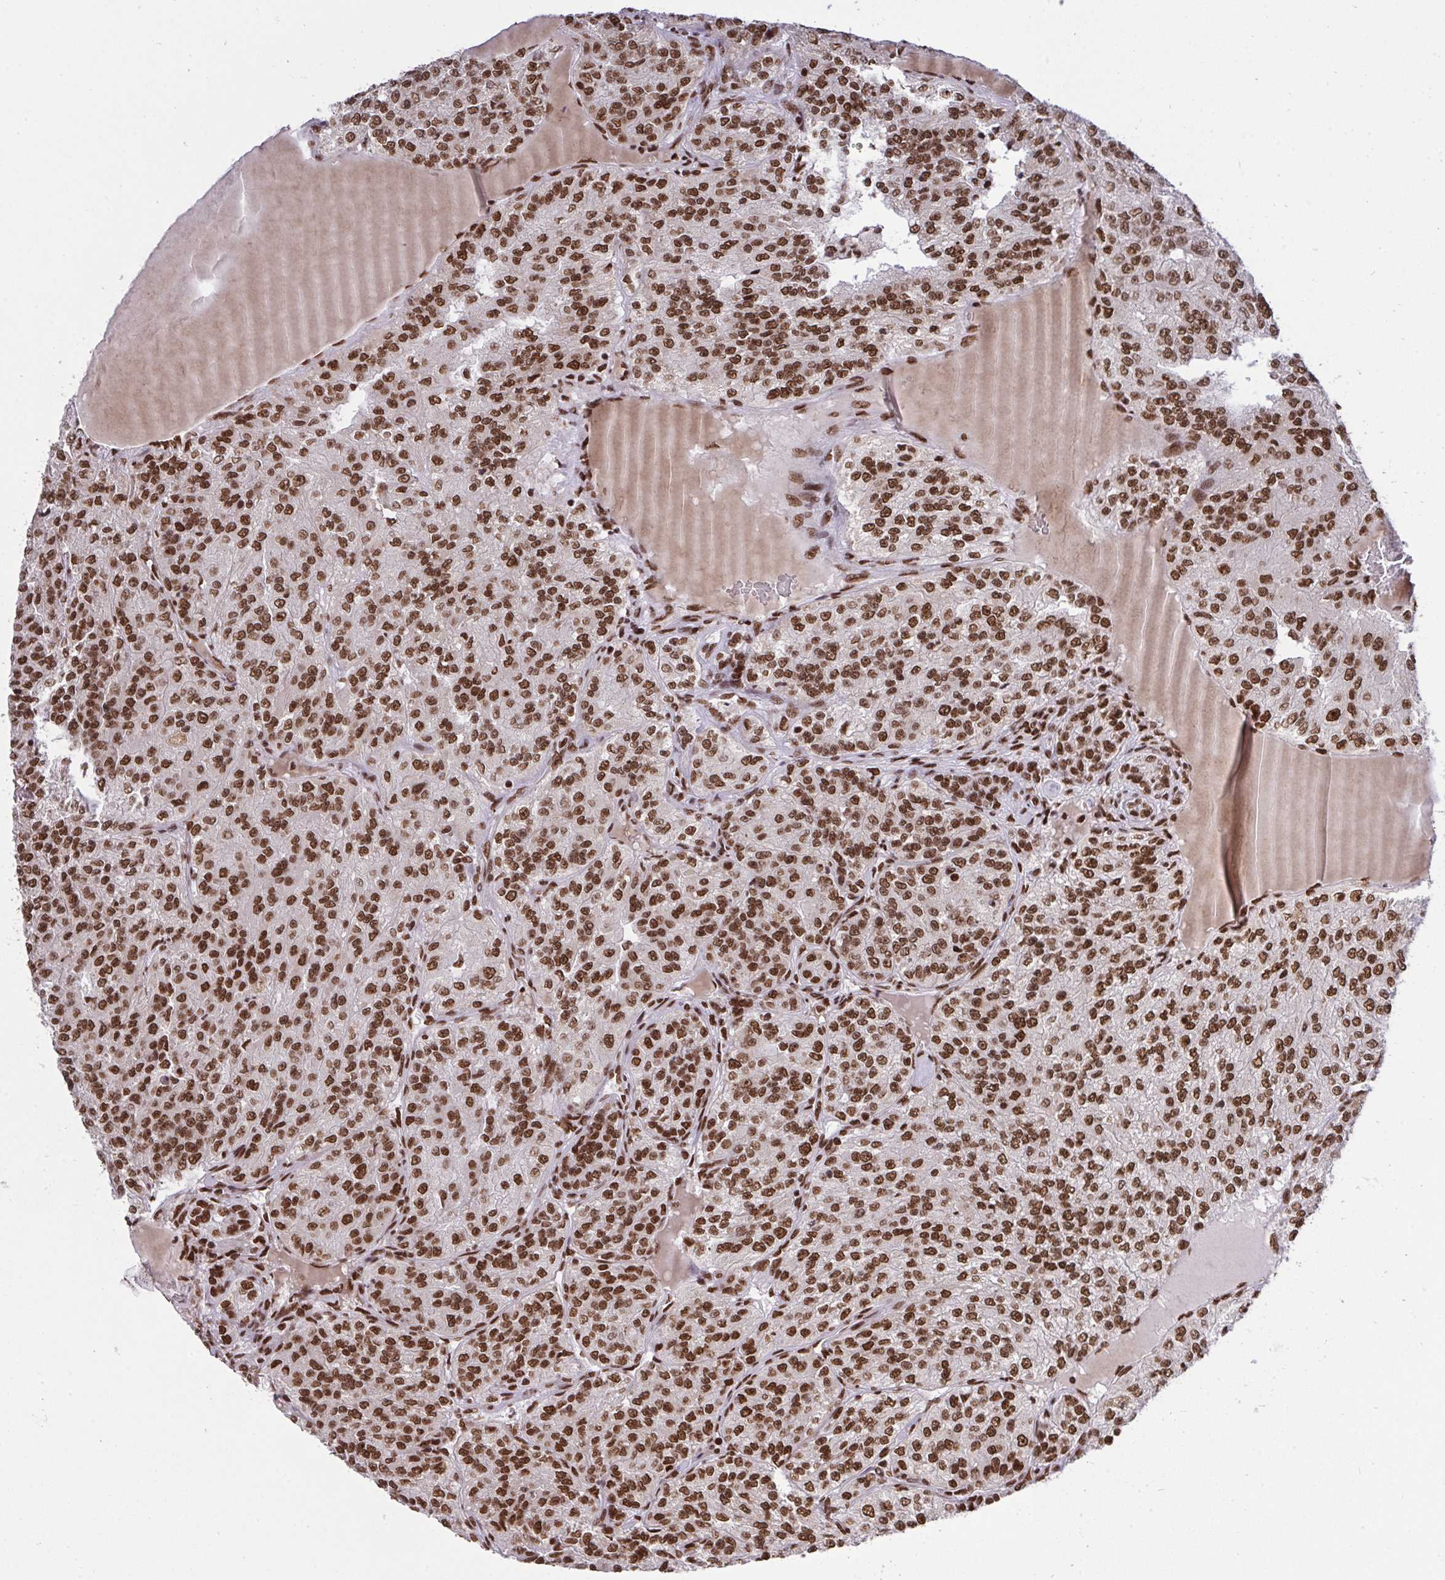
{"staining": {"intensity": "strong", "quantity": ">75%", "location": "nuclear"}, "tissue": "renal cancer", "cell_type": "Tumor cells", "image_type": "cancer", "snomed": [{"axis": "morphology", "description": "Adenocarcinoma, NOS"}, {"axis": "topography", "description": "Kidney"}], "caption": "This is an image of immunohistochemistry staining of renal adenocarcinoma, which shows strong expression in the nuclear of tumor cells.", "gene": "HNRNPL", "patient": {"sex": "female", "age": 63}}